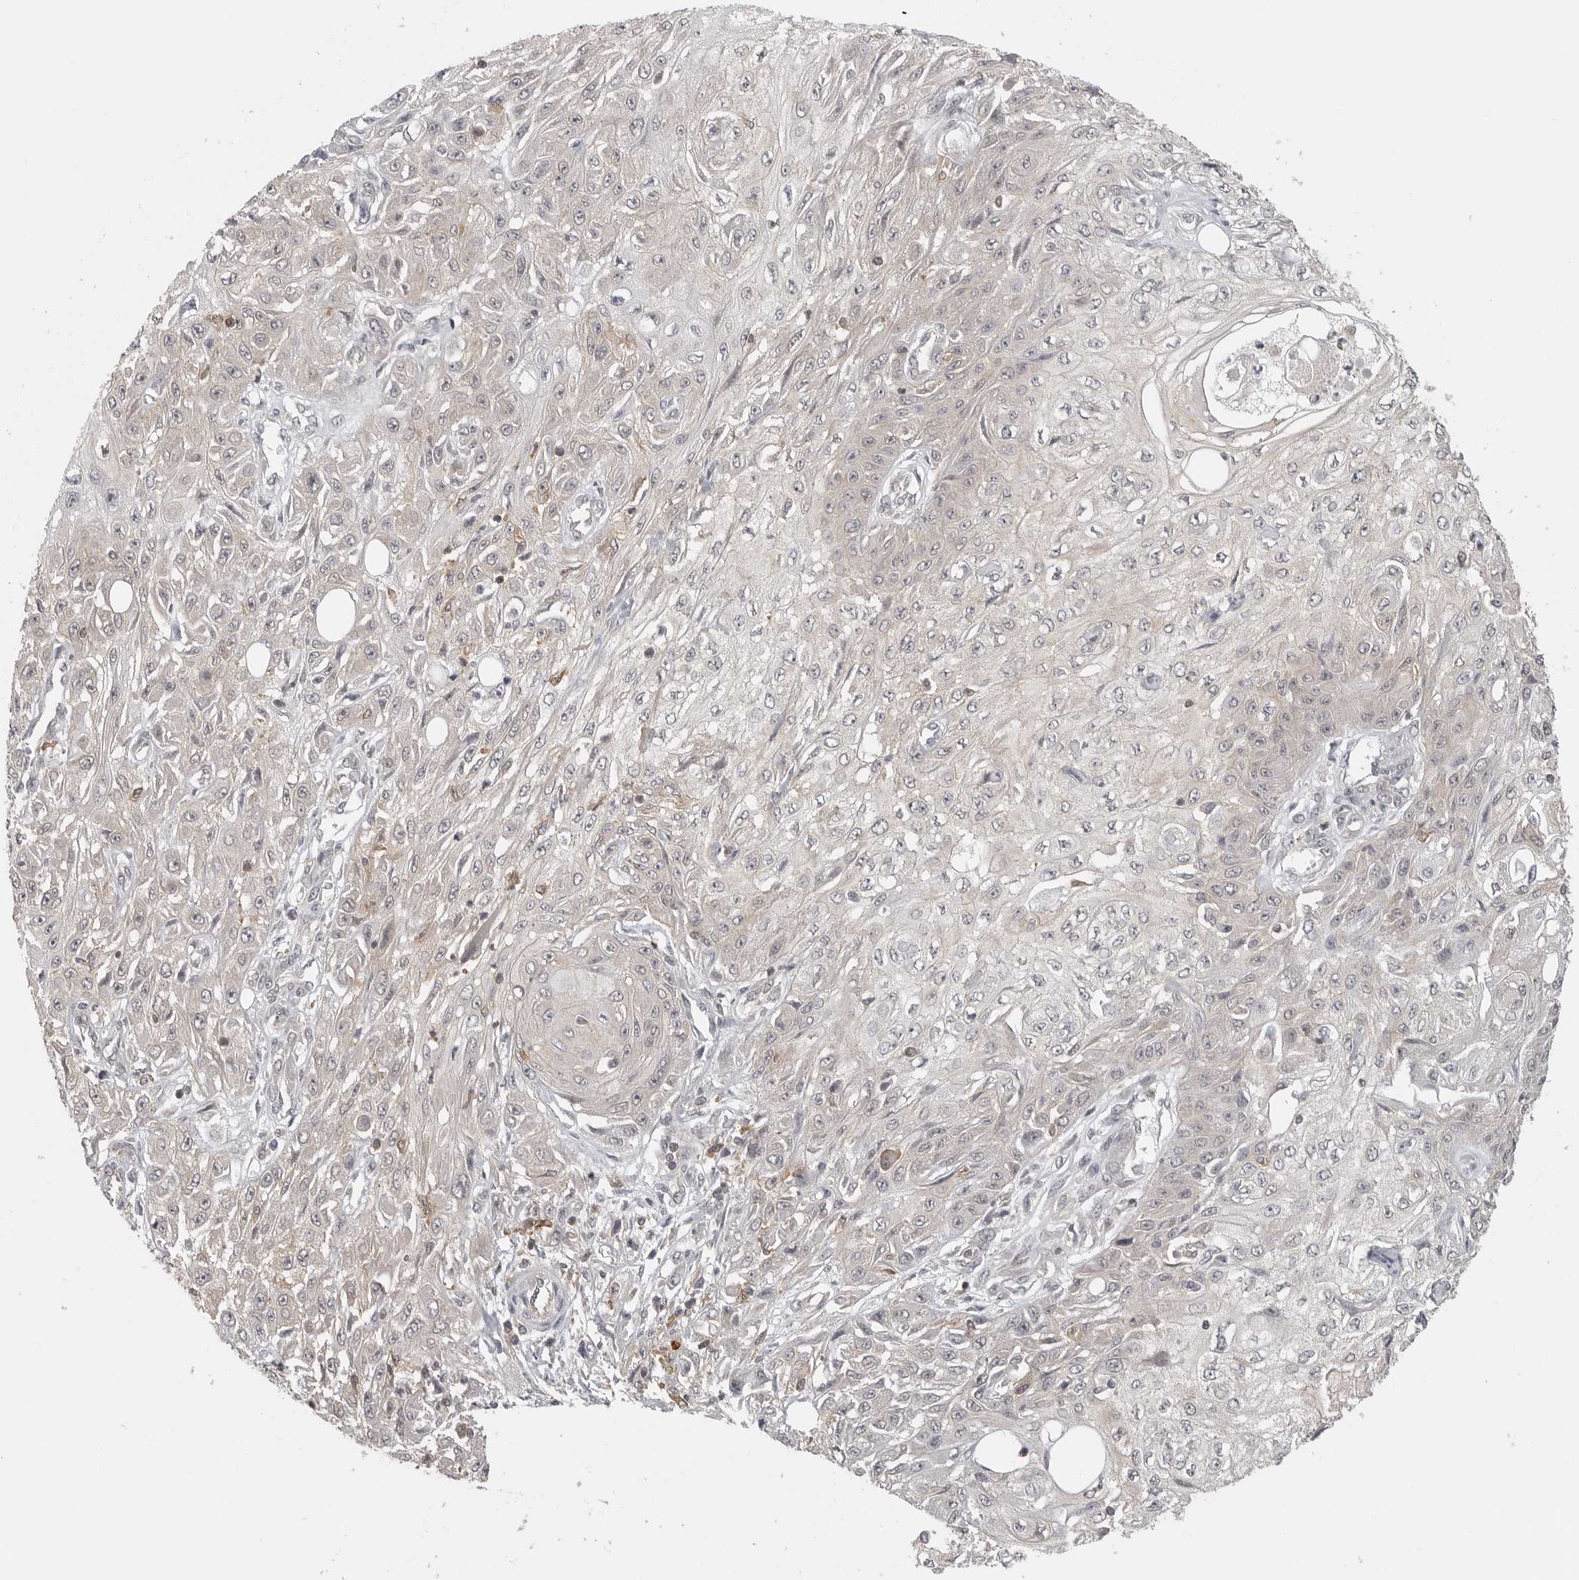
{"staining": {"intensity": "negative", "quantity": "none", "location": "none"}, "tissue": "skin cancer", "cell_type": "Tumor cells", "image_type": "cancer", "snomed": [{"axis": "morphology", "description": "Squamous cell carcinoma, NOS"}, {"axis": "morphology", "description": "Squamous cell carcinoma, metastatic, NOS"}, {"axis": "topography", "description": "Skin"}, {"axis": "topography", "description": "Lymph node"}], "caption": "Immunohistochemical staining of metastatic squamous cell carcinoma (skin) exhibits no significant staining in tumor cells.", "gene": "DBNL", "patient": {"sex": "male", "age": 75}}